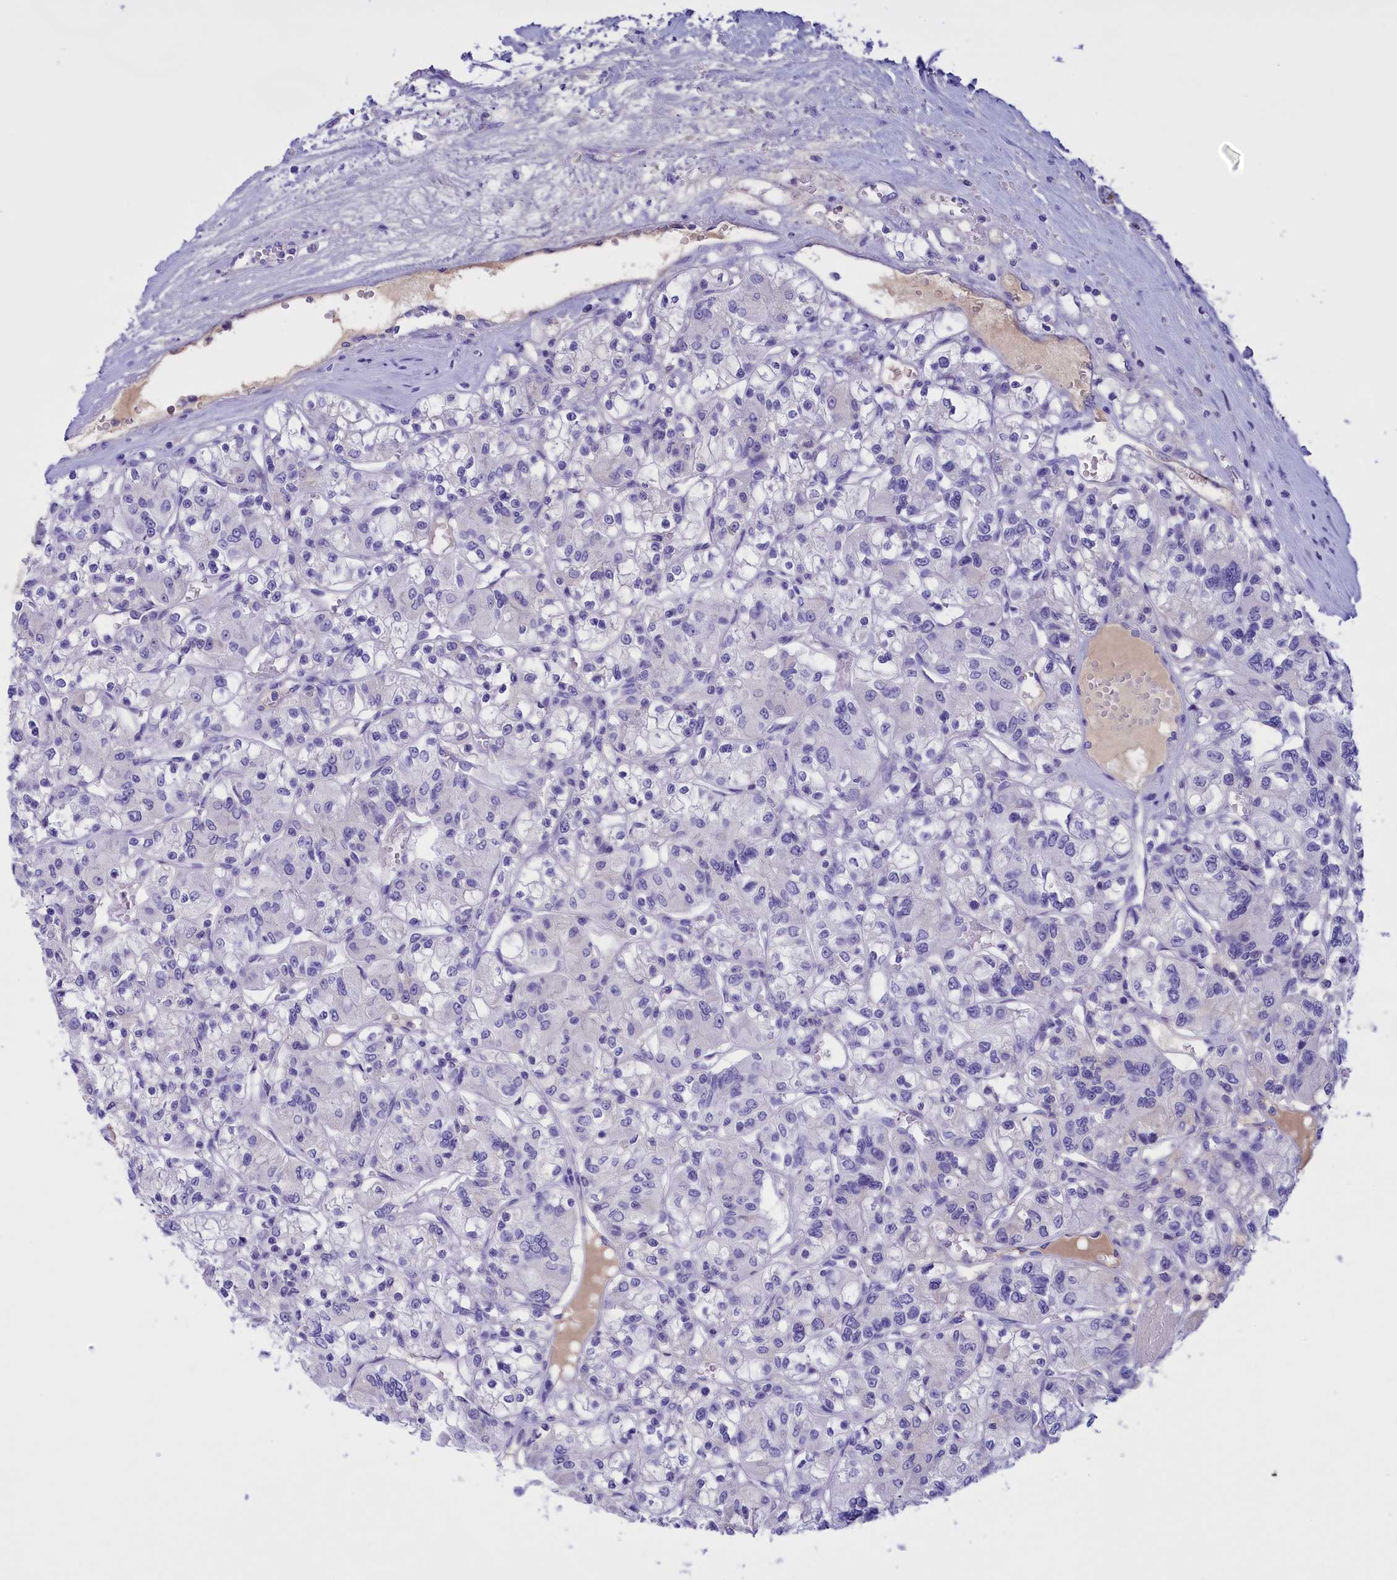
{"staining": {"intensity": "negative", "quantity": "none", "location": "none"}, "tissue": "renal cancer", "cell_type": "Tumor cells", "image_type": "cancer", "snomed": [{"axis": "morphology", "description": "Adenocarcinoma, NOS"}, {"axis": "topography", "description": "Kidney"}], "caption": "DAB immunohistochemical staining of human renal cancer (adenocarcinoma) demonstrates no significant expression in tumor cells.", "gene": "PROK2", "patient": {"sex": "female", "age": 59}}